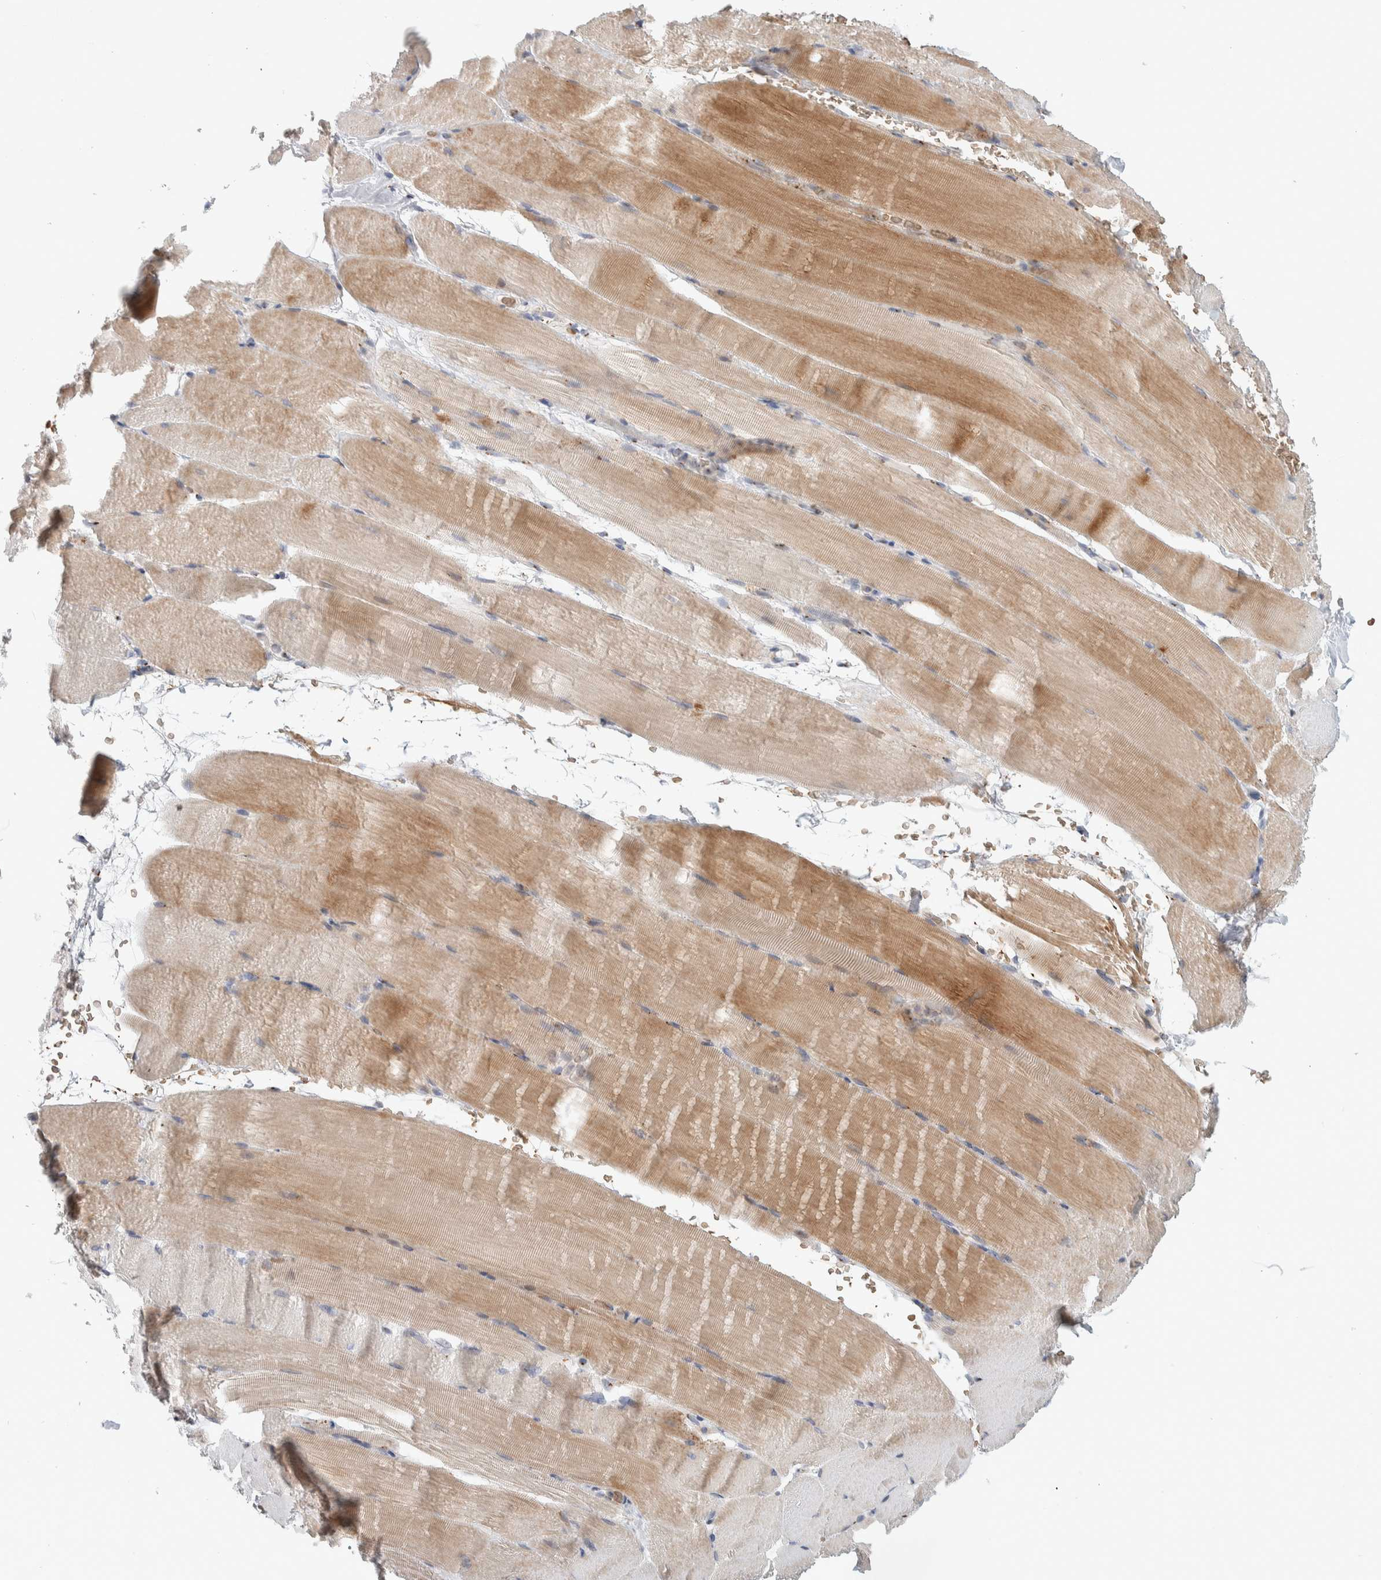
{"staining": {"intensity": "moderate", "quantity": ">75%", "location": "cytoplasmic/membranous"}, "tissue": "skeletal muscle", "cell_type": "Myocytes", "image_type": "normal", "snomed": [{"axis": "morphology", "description": "Normal tissue, NOS"}, {"axis": "topography", "description": "Skeletal muscle"}, {"axis": "topography", "description": "Parathyroid gland"}], "caption": "A micrograph of skeletal muscle stained for a protein exhibits moderate cytoplasmic/membranous brown staining in myocytes. (DAB = brown stain, brightfield microscopy at high magnification).", "gene": "SLC38A10", "patient": {"sex": "female", "age": 37}}